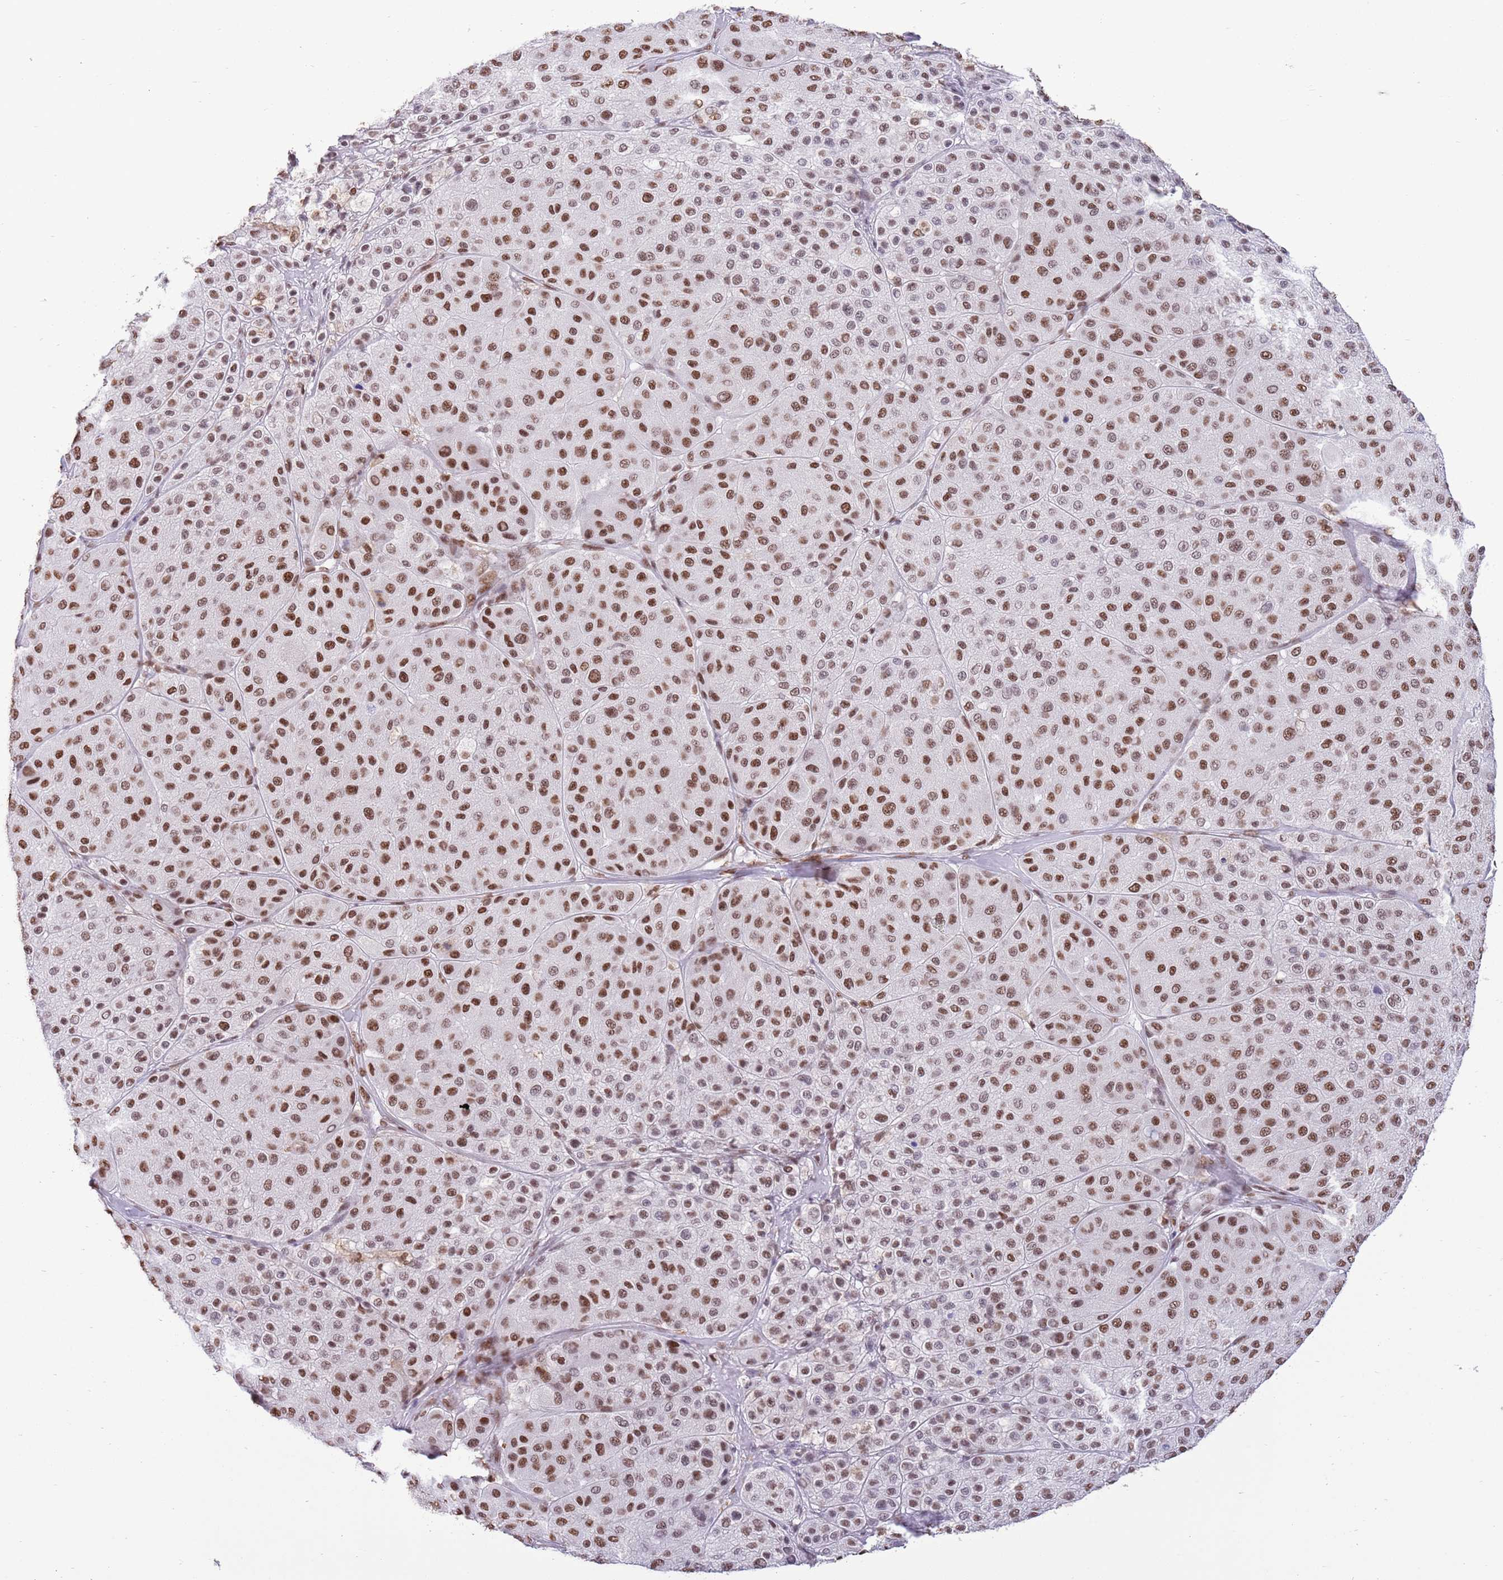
{"staining": {"intensity": "strong", "quantity": ">75%", "location": "nuclear"}, "tissue": "melanoma", "cell_type": "Tumor cells", "image_type": "cancer", "snomed": [{"axis": "morphology", "description": "Malignant melanoma, Metastatic site"}, {"axis": "topography", "description": "Smooth muscle"}], "caption": "There is high levels of strong nuclear staining in tumor cells of melanoma, as demonstrated by immunohistochemical staining (brown color).", "gene": "TRIM32", "patient": {"sex": "male", "age": 41}}